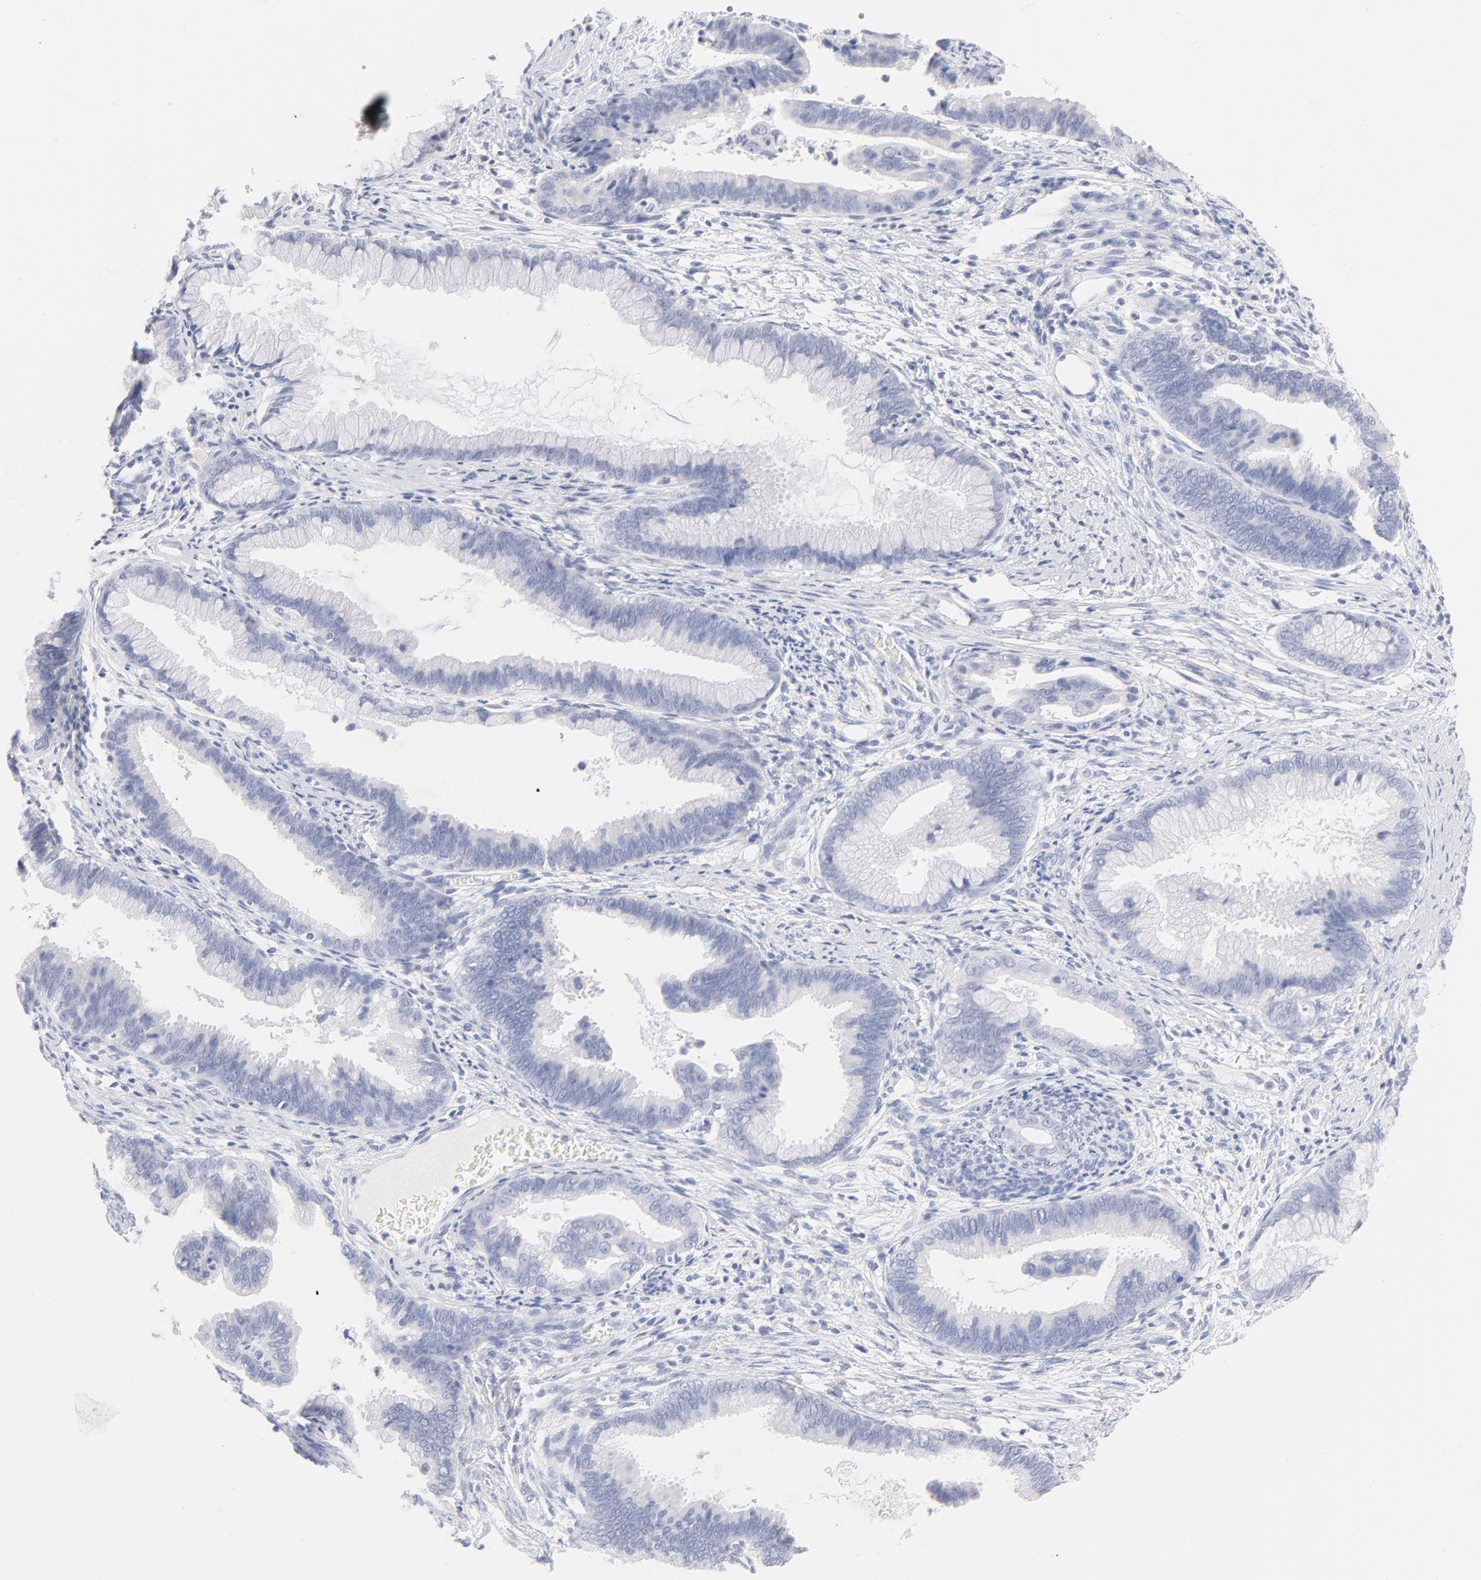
{"staining": {"intensity": "negative", "quantity": "none", "location": "none"}, "tissue": "cervical cancer", "cell_type": "Tumor cells", "image_type": "cancer", "snomed": [{"axis": "morphology", "description": "Adenocarcinoma, NOS"}, {"axis": "topography", "description": "Cervix"}], "caption": "Immunohistochemical staining of human cervical cancer reveals no significant staining in tumor cells.", "gene": "ONECUT1", "patient": {"sex": "female", "age": 47}}